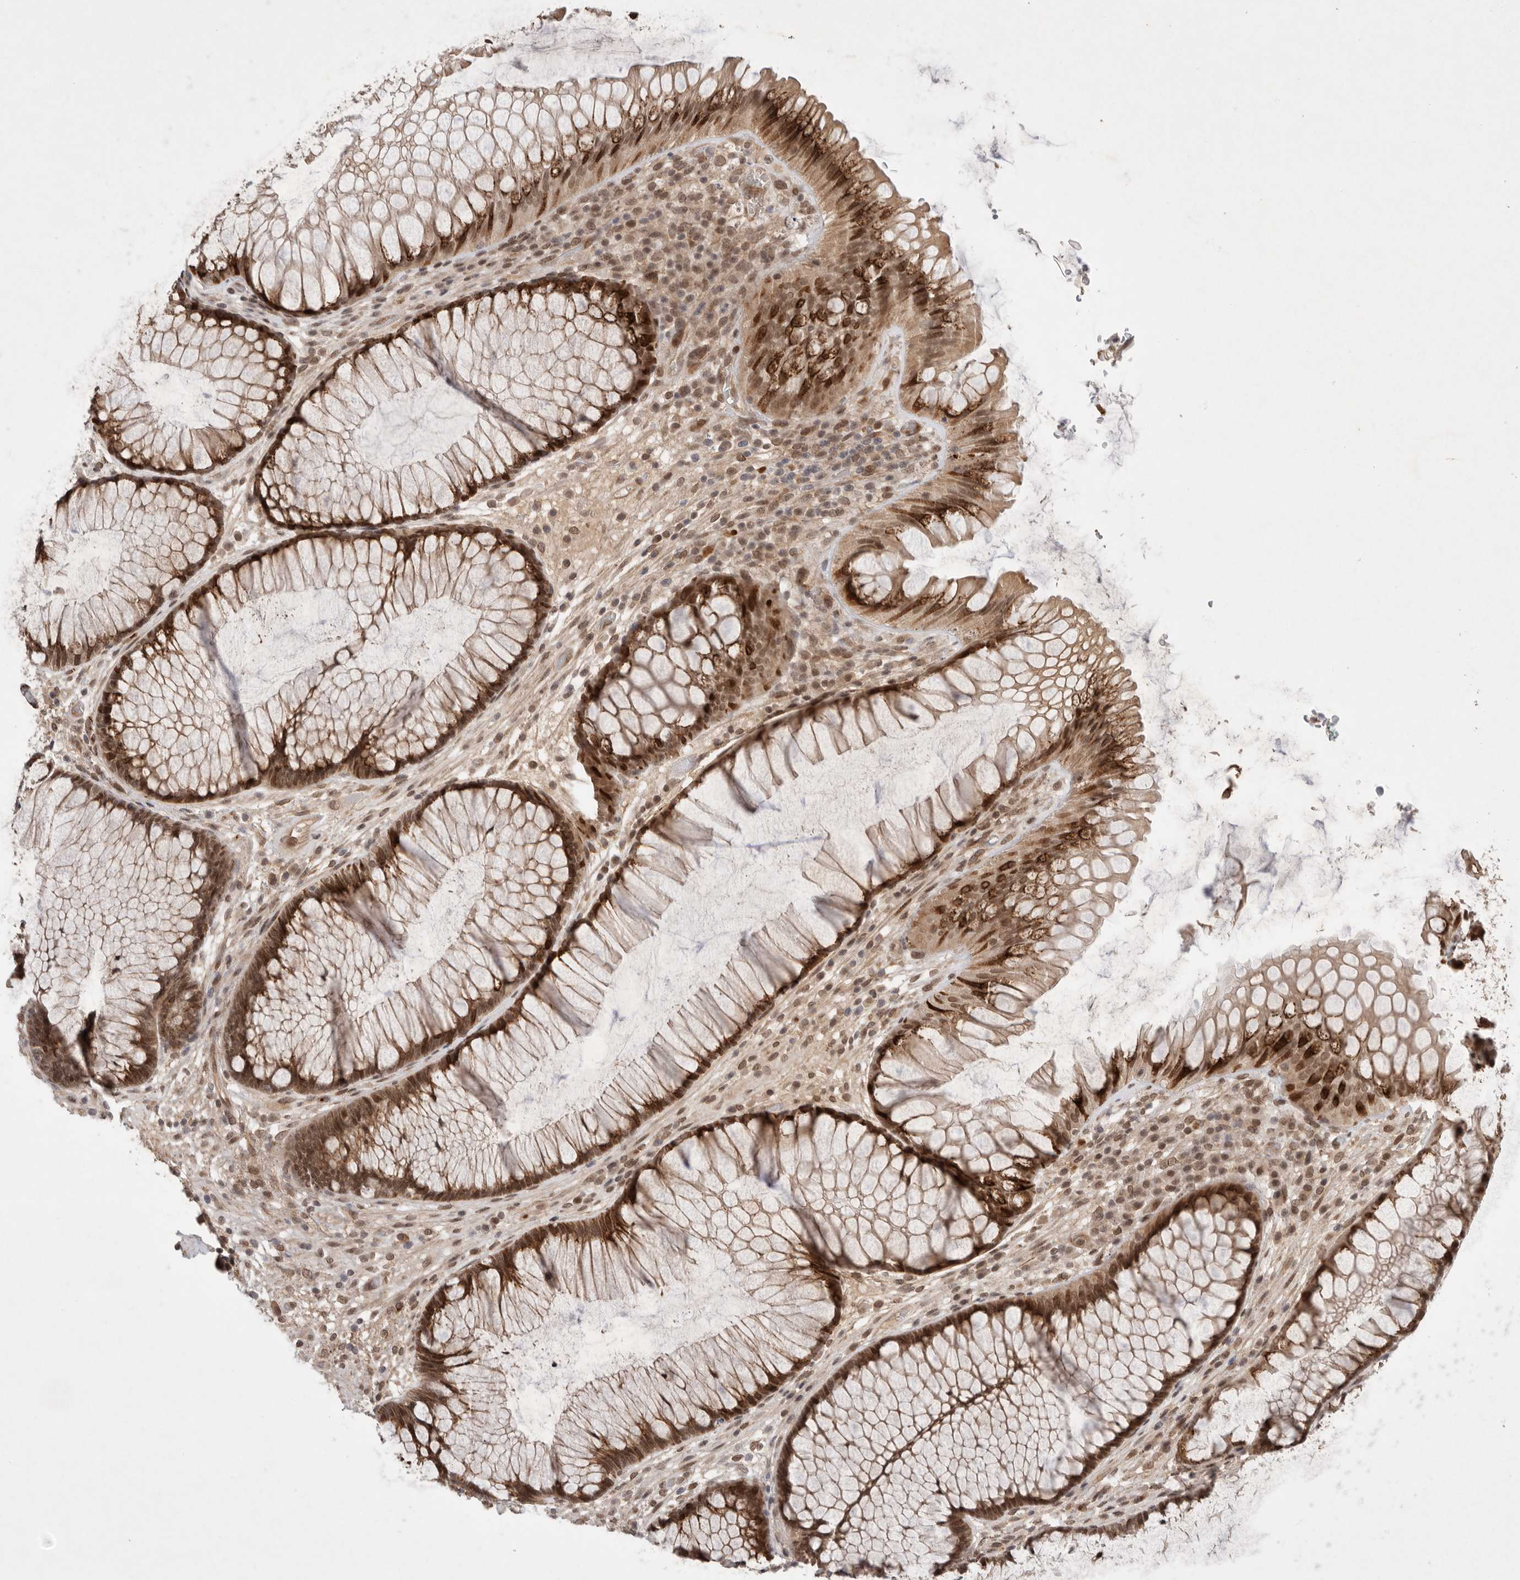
{"staining": {"intensity": "strong", "quantity": ">75%", "location": "cytoplasmic/membranous,nuclear"}, "tissue": "rectum", "cell_type": "Glandular cells", "image_type": "normal", "snomed": [{"axis": "morphology", "description": "Normal tissue, NOS"}, {"axis": "topography", "description": "Rectum"}], "caption": "A micrograph of rectum stained for a protein exhibits strong cytoplasmic/membranous,nuclear brown staining in glandular cells.", "gene": "LEMD3", "patient": {"sex": "male", "age": 51}}